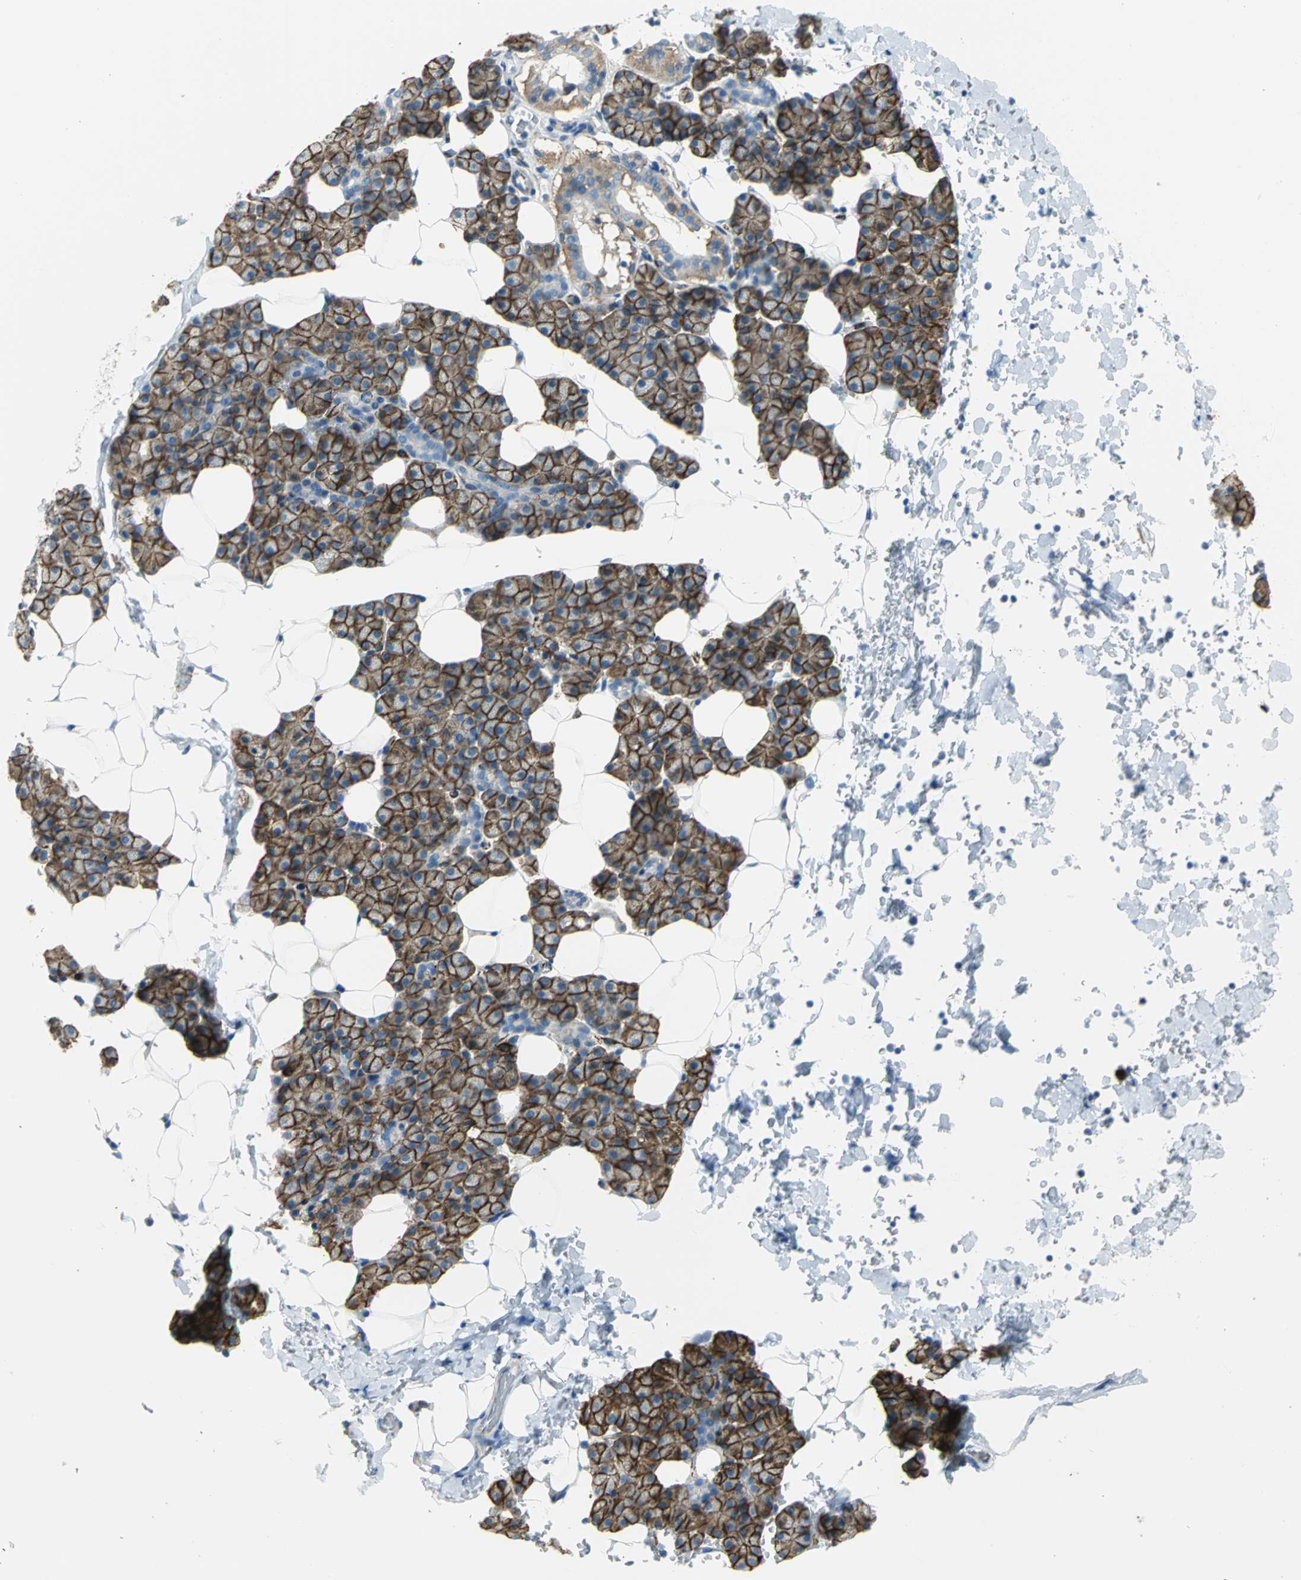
{"staining": {"intensity": "strong", "quantity": ">75%", "location": "cytoplasmic/membranous"}, "tissue": "salivary gland", "cell_type": "Glandular cells", "image_type": "normal", "snomed": [{"axis": "morphology", "description": "Normal tissue, NOS"}, {"axis": "topography", "description": "Lymph node"}, {"axis": "topography", "description": "Salivary gland"}], "caption": "Strong cytoplasmic/membranous staining for a protein is seen in about >75% of glandular cells of unremarkable salivary gland using IHC.", "gene": "ALOX15", "patient": {"sex": "male", "age": 8}}